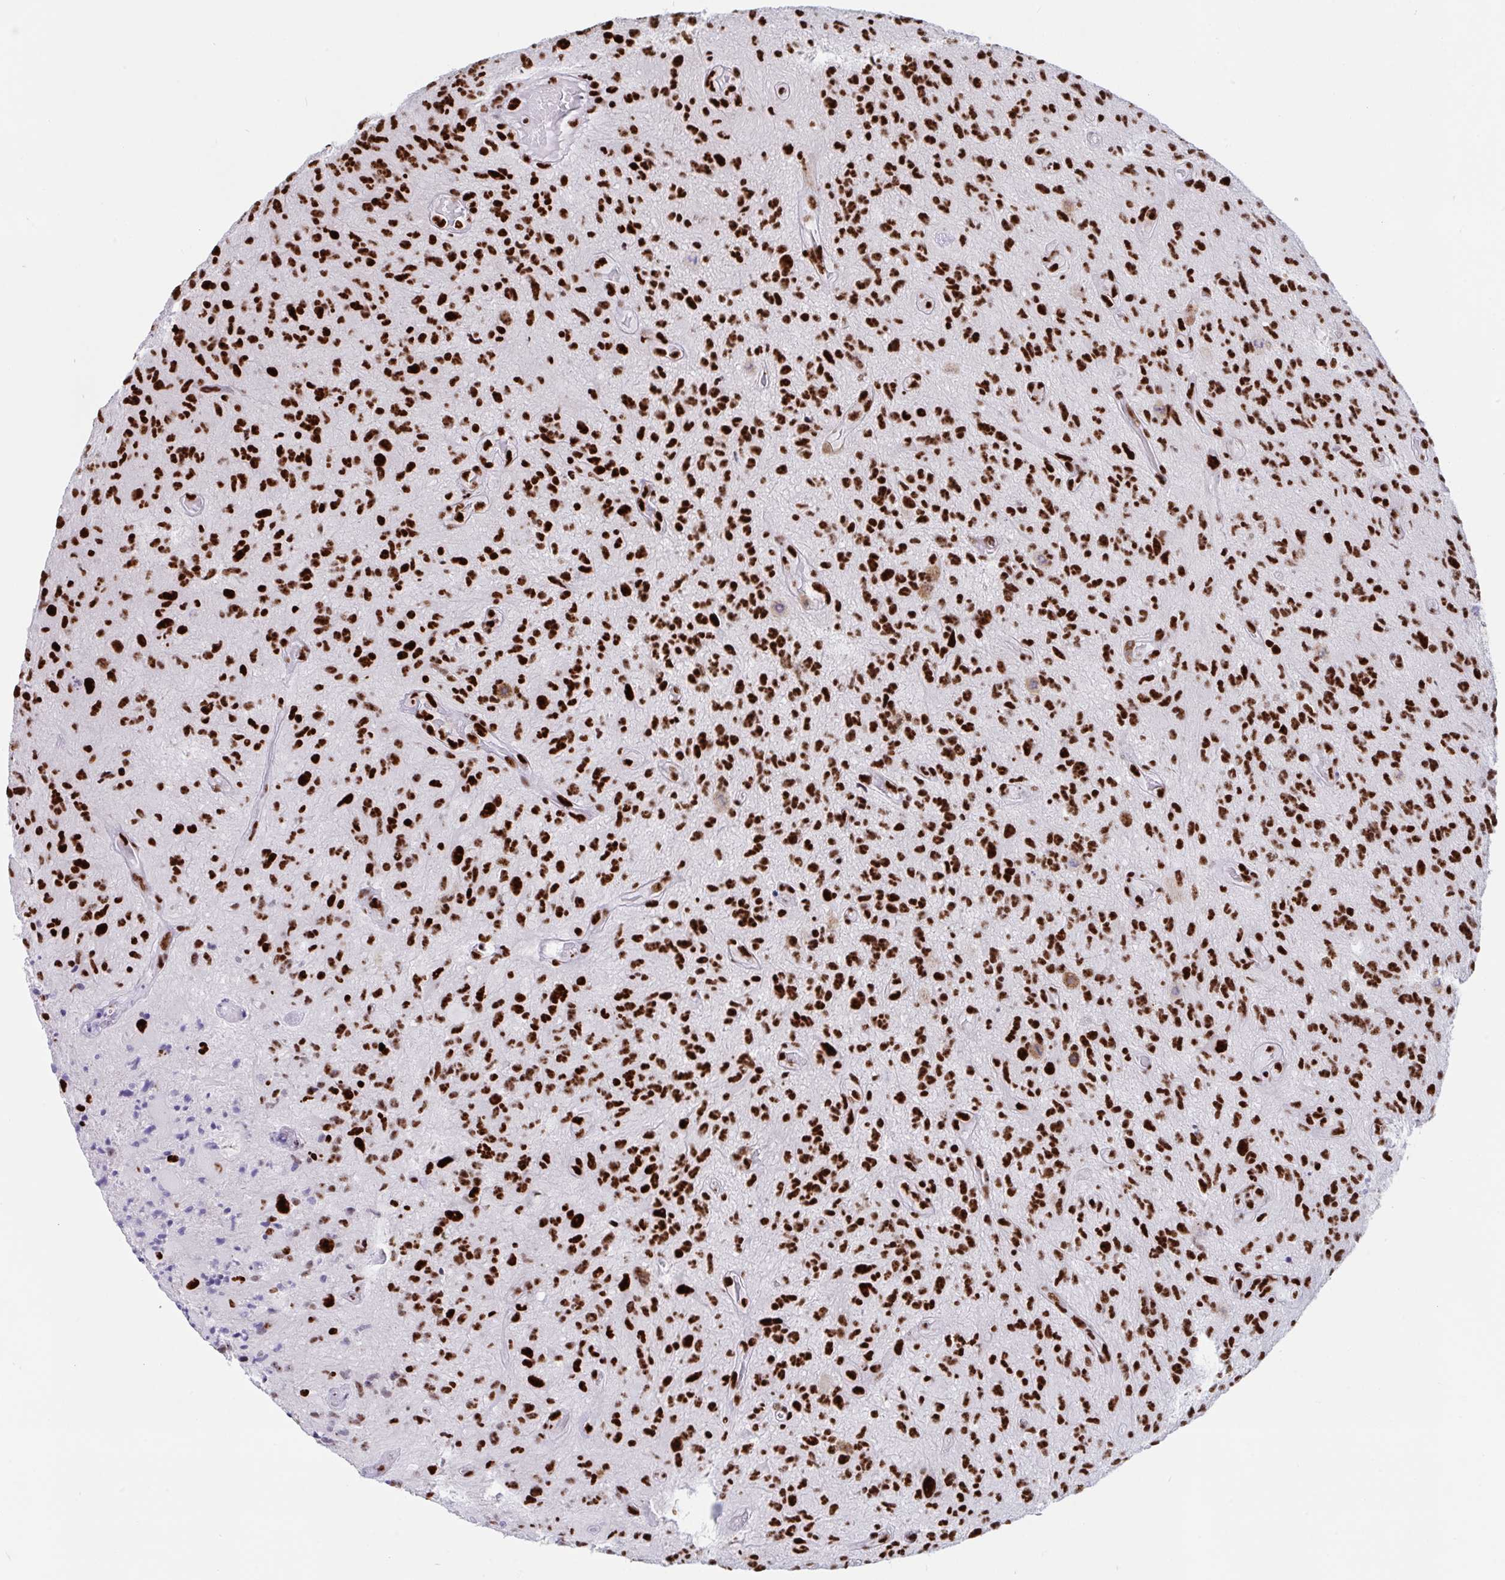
{"staining": {"intensity": "strong", "quantity": ">75%", "location": "nuclear"}, "tissue": "glioma", "cell_type": "Tumor cells", "image_type": "cancer", "snomed": [{"axis": "morphology", "description": "Glioma, malignant, High grade"}, {"axis": "topography", "description": "Brain"}], "caption": "Malignant high-grade glioma stained for a protein shows strong nuclear positivity in tumor cells. The staining is performed using DAB (3,3'-diaminobenzidine) brown chromogen to label protein expression. The nuclei are counter-stained blue using hematoxylin.", "gene": "IKZF2", "patient": {"sex": "male", "age": 67}}